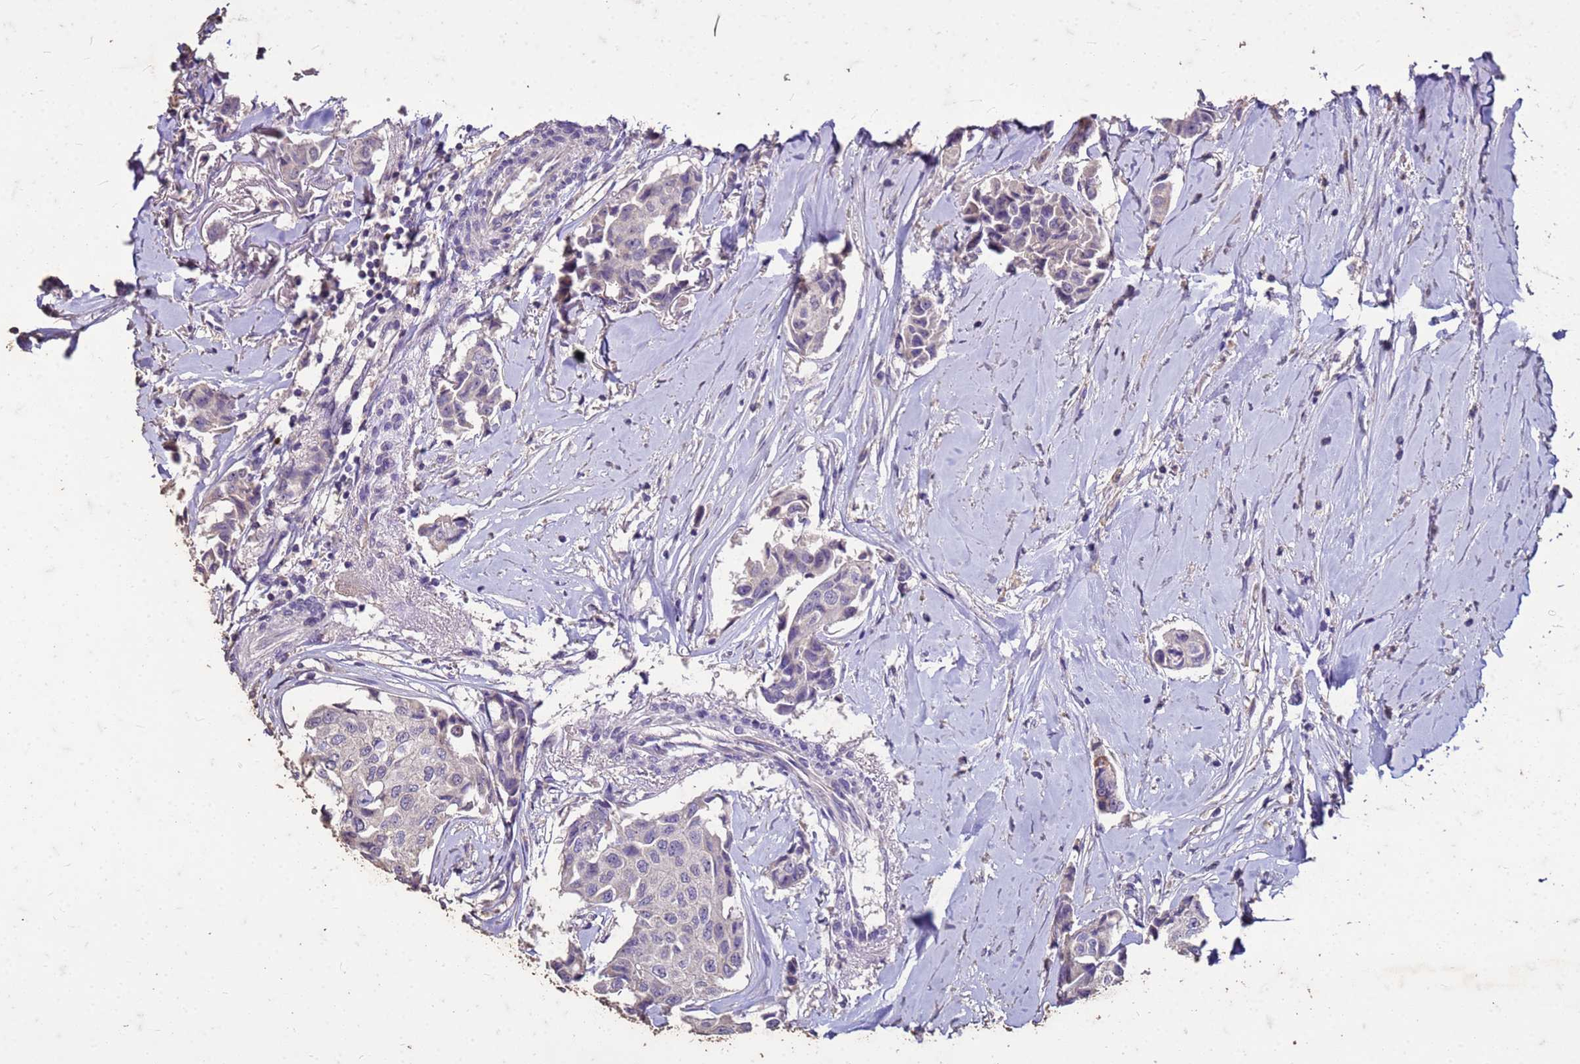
{"staining": {"intensity": "negative", "quantity": "none", "location": "none"}, "tissue": "breast cancer", "cell_type": "Tumor cells", "image_type": "cancer", "snomed": [{"axis": "morphology", "description": "Duct carcinoma"}, {"axis": "topography", "description": "Breast"}], "caption": "IHC micrograph of breast cancer (intraductal carcinoma) stained for a protein (brown), which reveals no expression in tumor cells.", "gene": "FAM184B", "patient": {"sex": "female", "age": 80}}